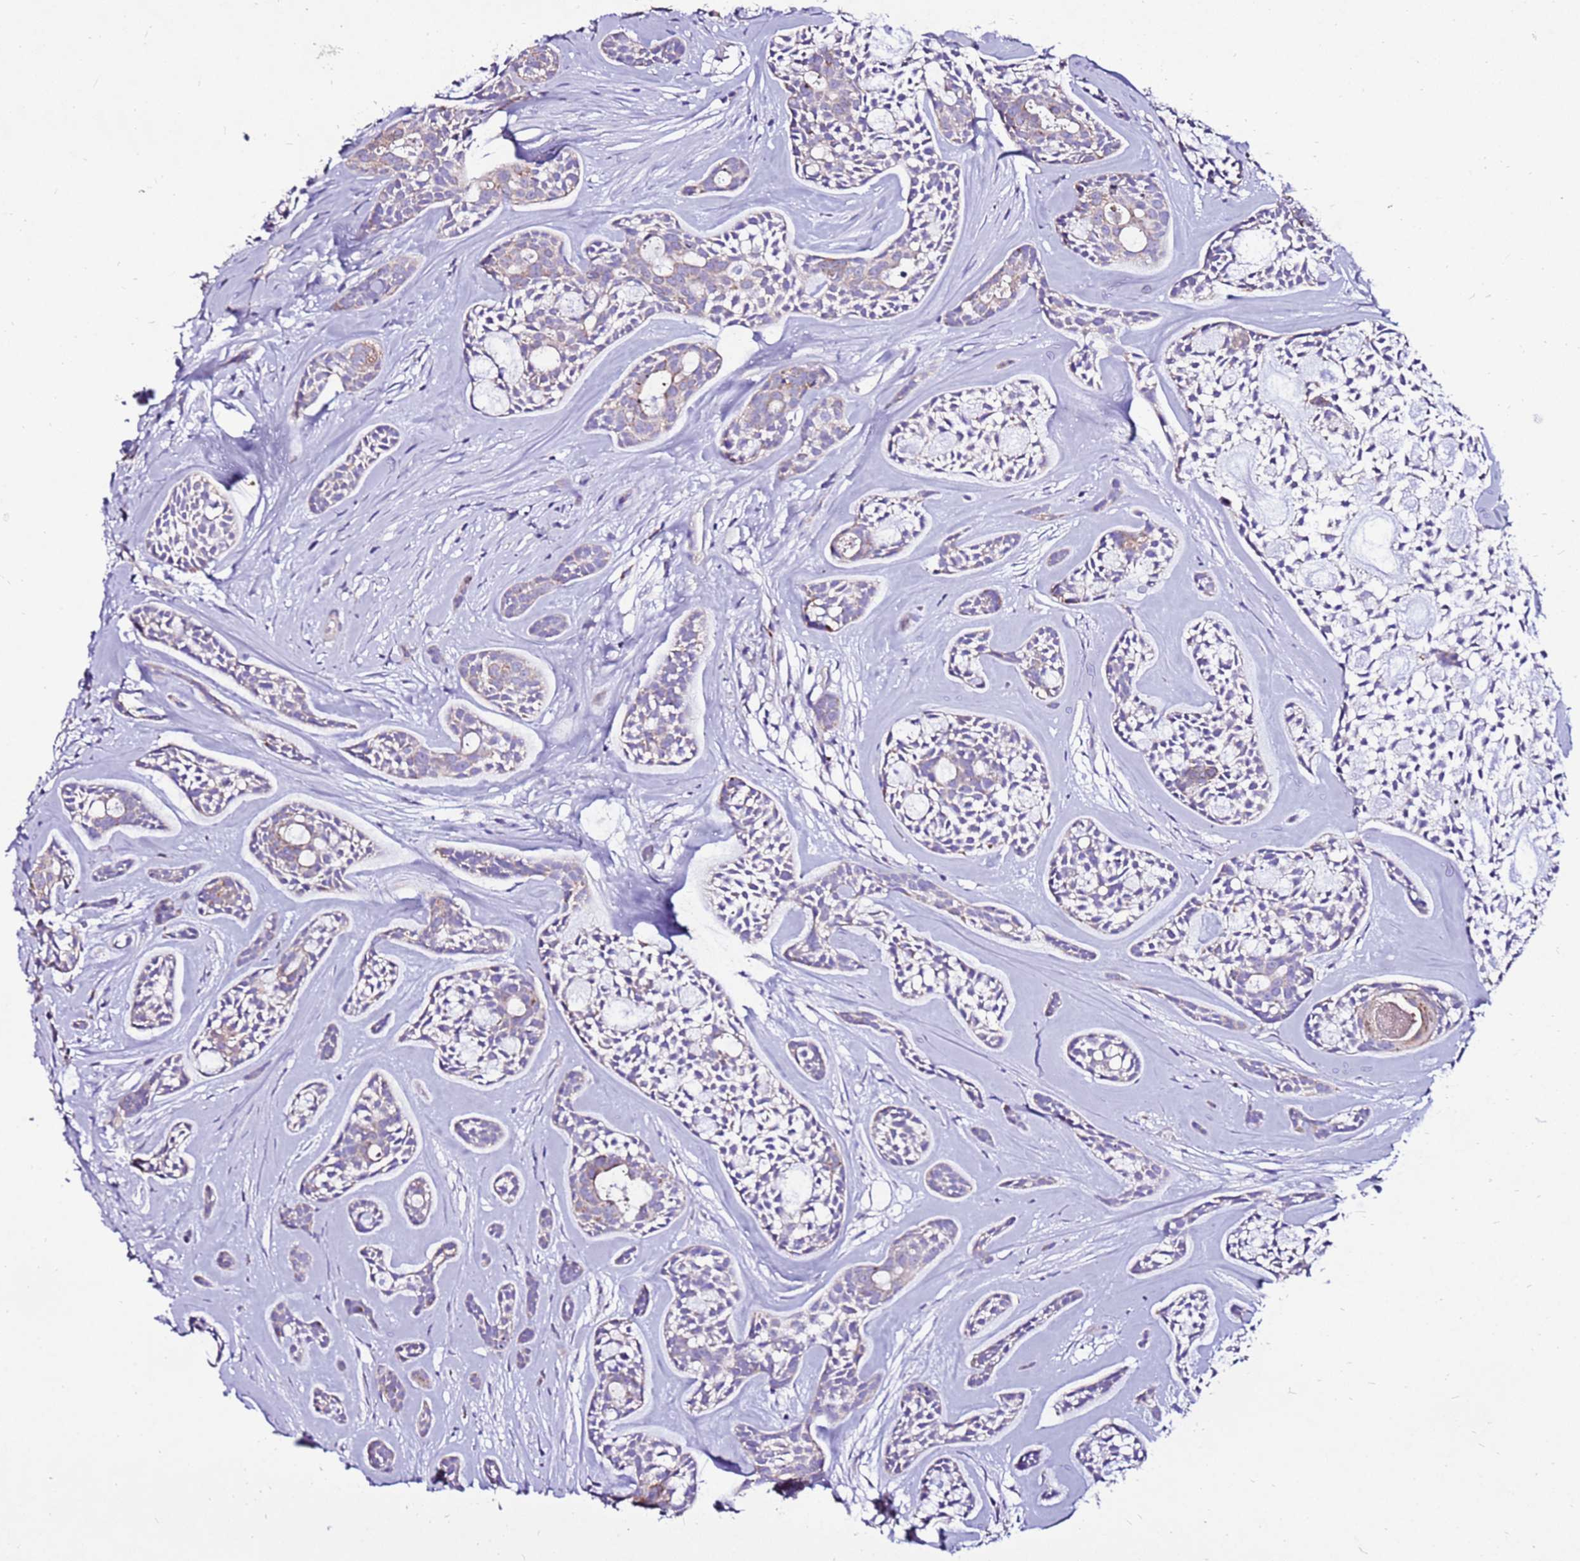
{"staining": {"intensity": "moderate", "quantity": "<25%", "location": "cytoplasmic/membranous"}, "tissue": "head and neck cancer", "cell_type": "Tumor cells", "image_type": "cancer", "snomed": [{"axis": "morphology", "description": "Adenocarcinoma, NOS"}, {"axis": "topography", "description": "Subcutis"}, {"axis": "topography", "description": "Head-Neck"}], "caption": "Immunohistochemical staining of human head and neck cancer (adenocarcinoma) displays low levels of moderate cytoplasmic/membranous protein expression in approximately <25% of tumor cells.", "gene": "TMEM106C", "patient": {"sex": "female", "age": 73}}